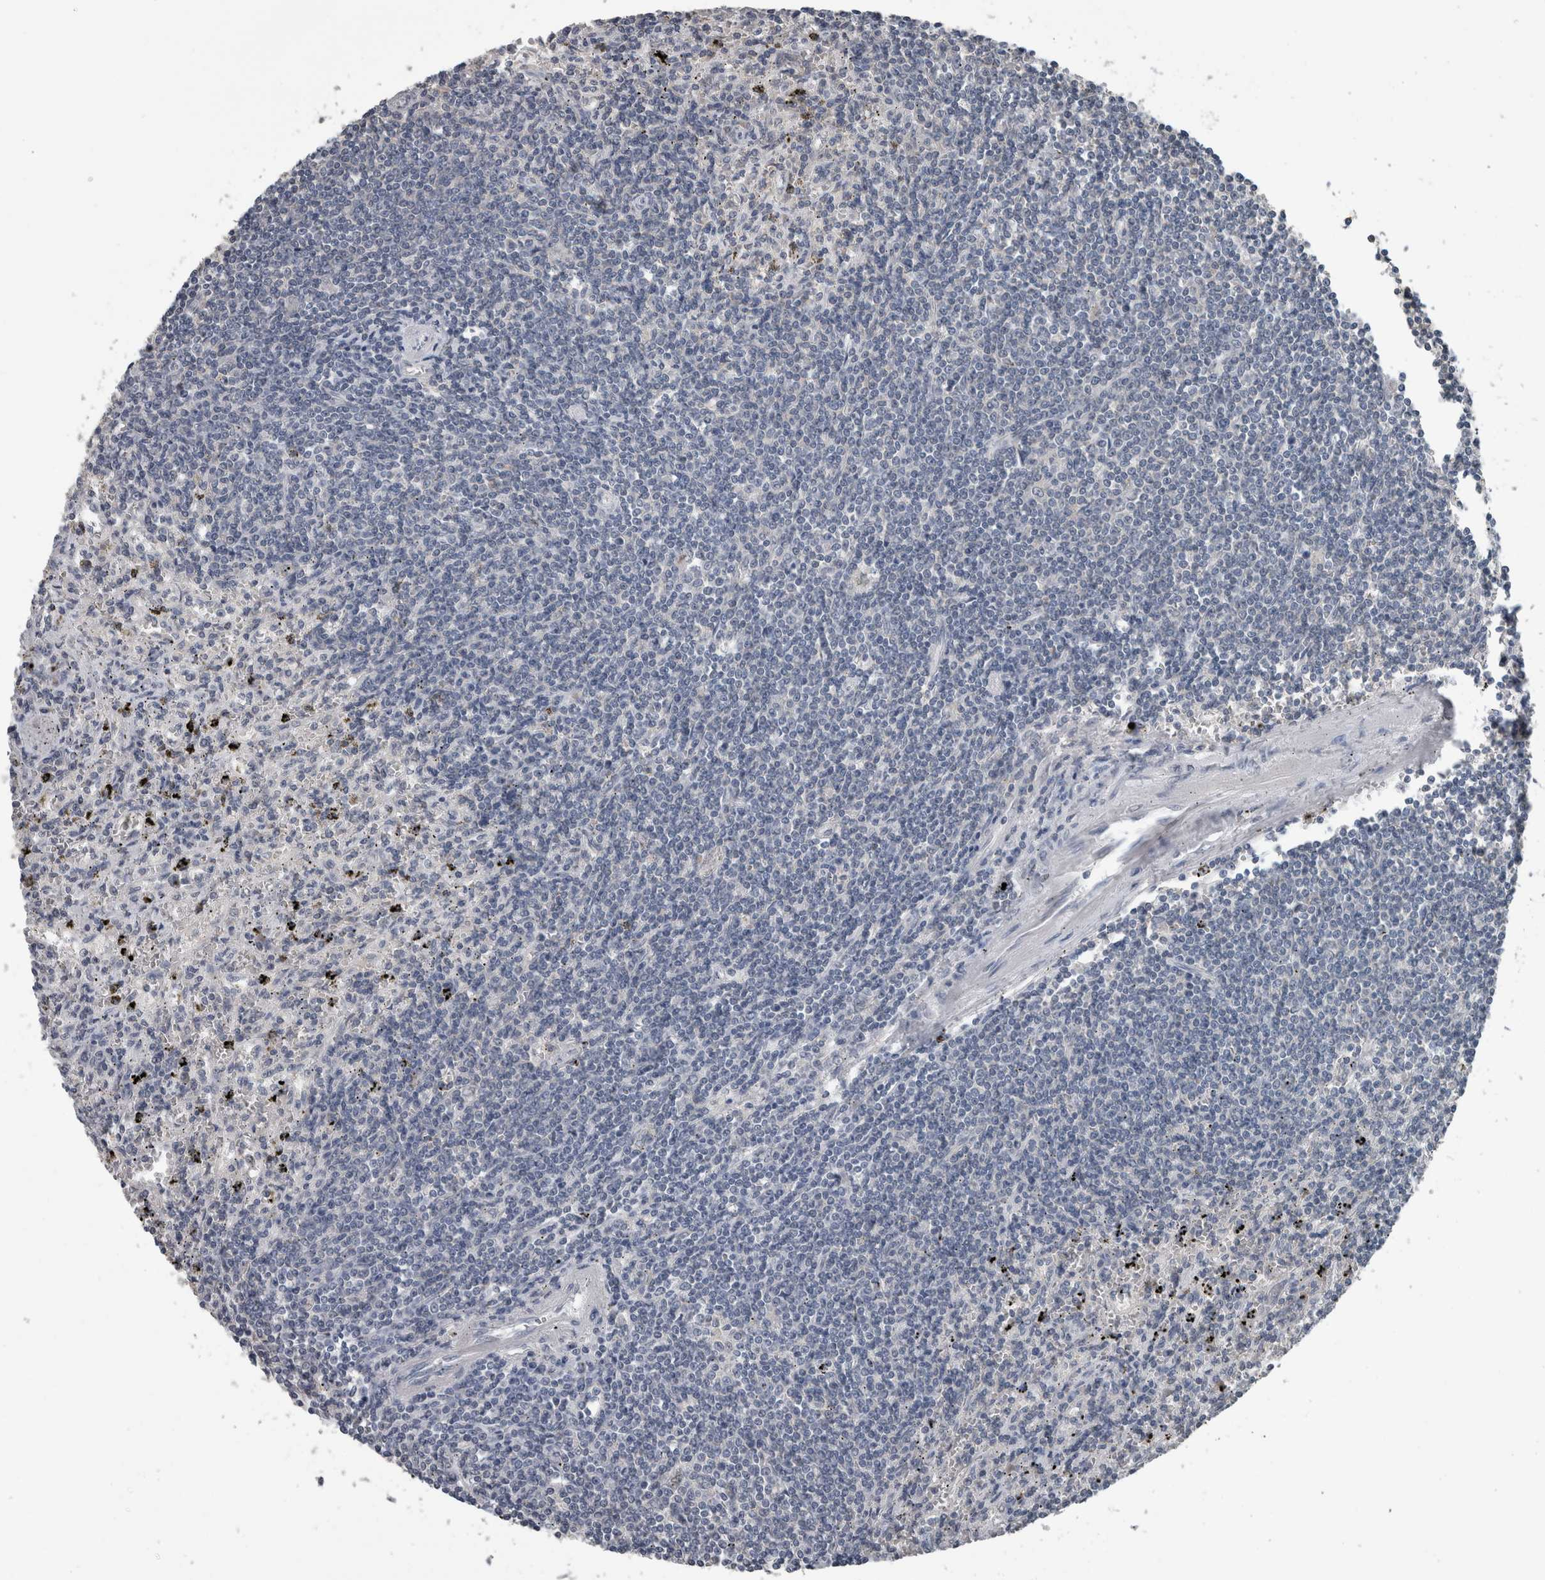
{"staining": {"intensity": "negative", "quantity": "none", "location": "none"}, "tissue": "lymphoma", "cell_type": "Tumor cells", "image_type": "cancer", "snomed": [{"axis": "morphology", "description": "Malignant lymphoma, non-Hodgkin's type, Low grade"}, {"axis": "topography", "description": "Spleen"}], "caption": "This is an immunohistochemistry (IHC) photomicrograph of human lymphoma. There is no expression in tumor cells.", "gene": "MAFF", "patient": {"sex": "male", "age": 76}}